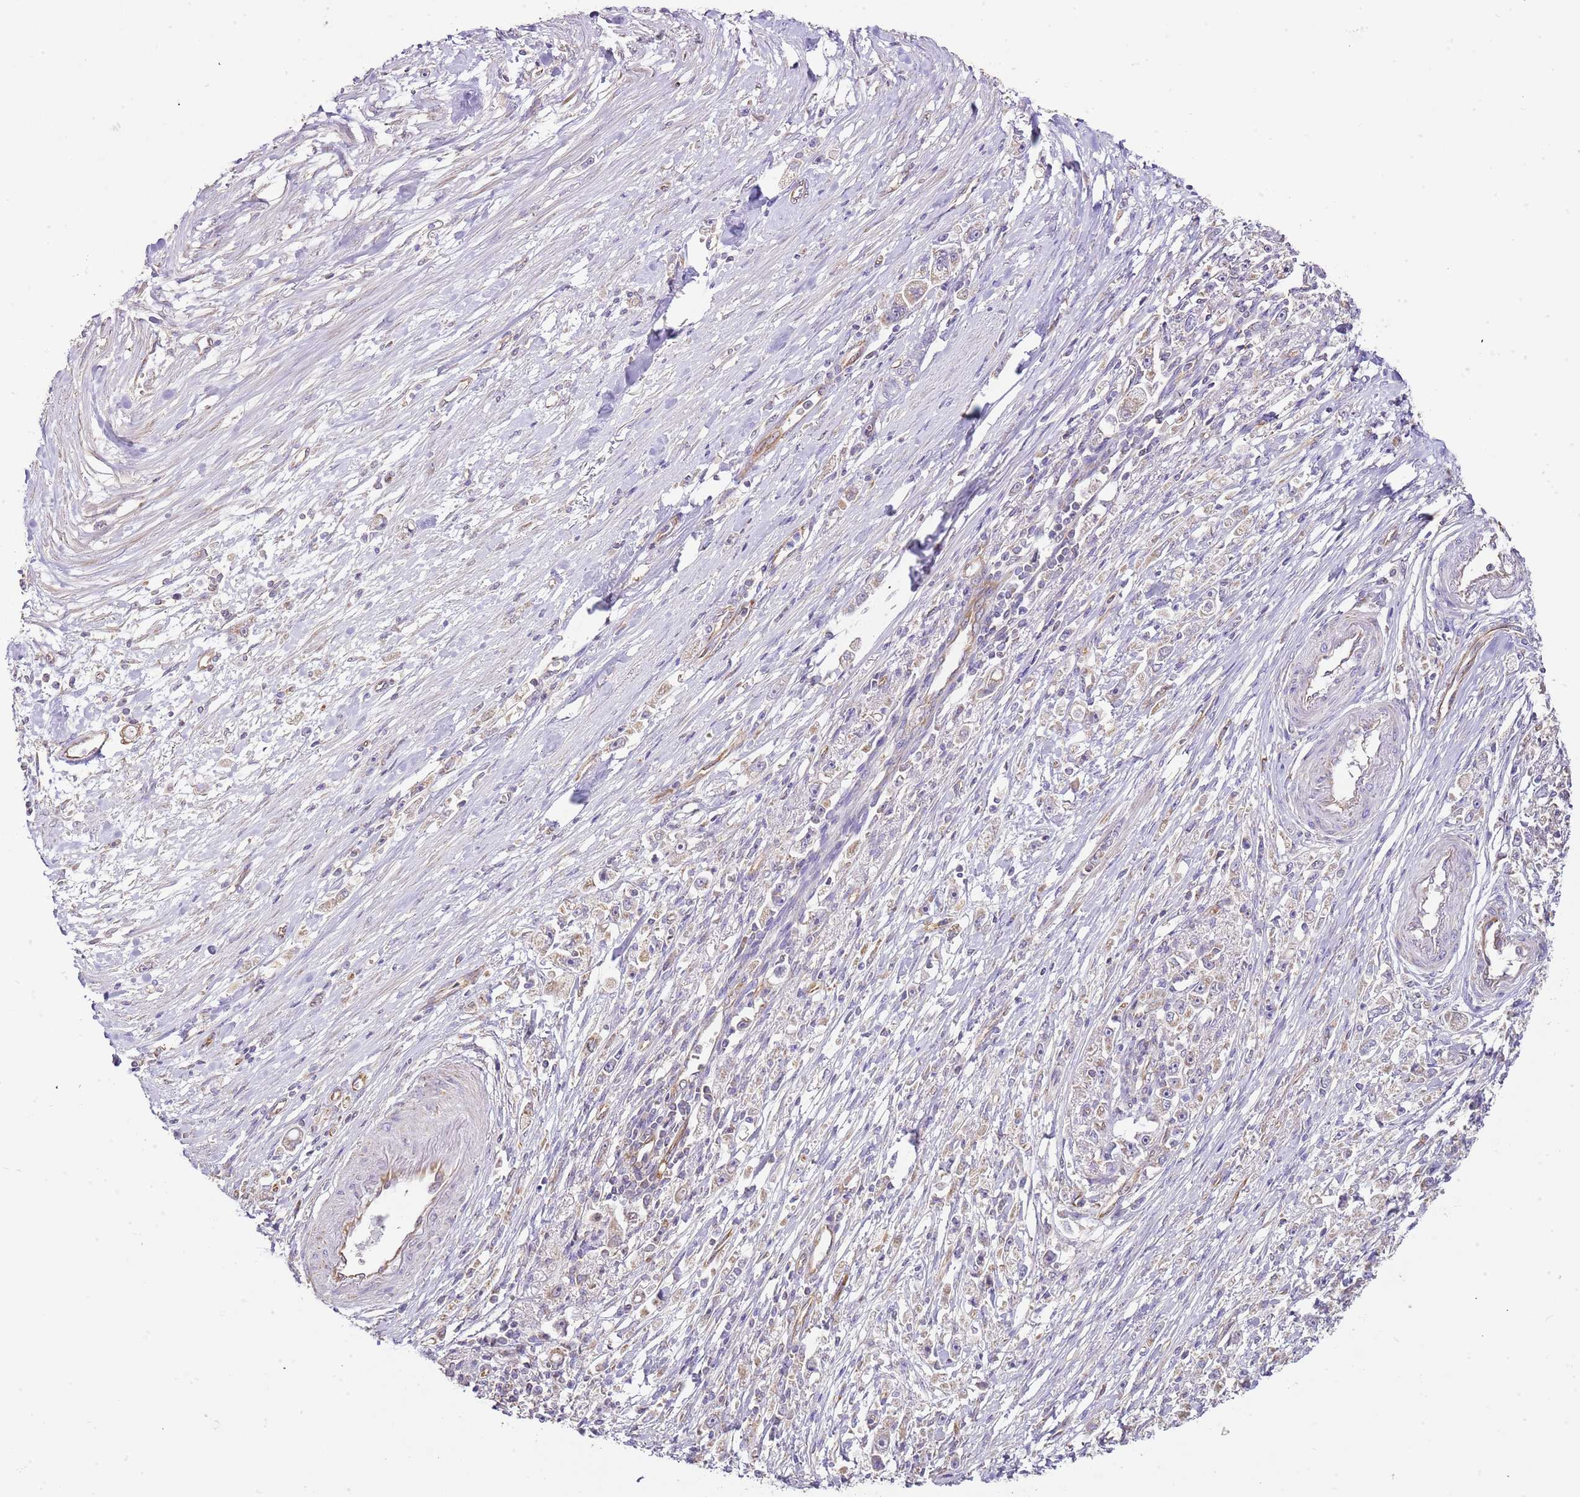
{"staining": {"intensity": "negative", "quantity": "none", "location": "none"}, "tissue": "stomach cancer", "cell_type": "Tumor cells", "image_type": "cancer", "snomed": [{"axis": "morphology", "description": "Adenocarcinoma, NOS"}, {"axis": "topography", "description": "Stomach"}], "caption": "Immunohistochemical staining of human stomach cancer (adenocarcinoma) shows no significant positivity in tumor cells.", "gene": "DOCK9", "patient": {"sex": "female", "age": 59}}